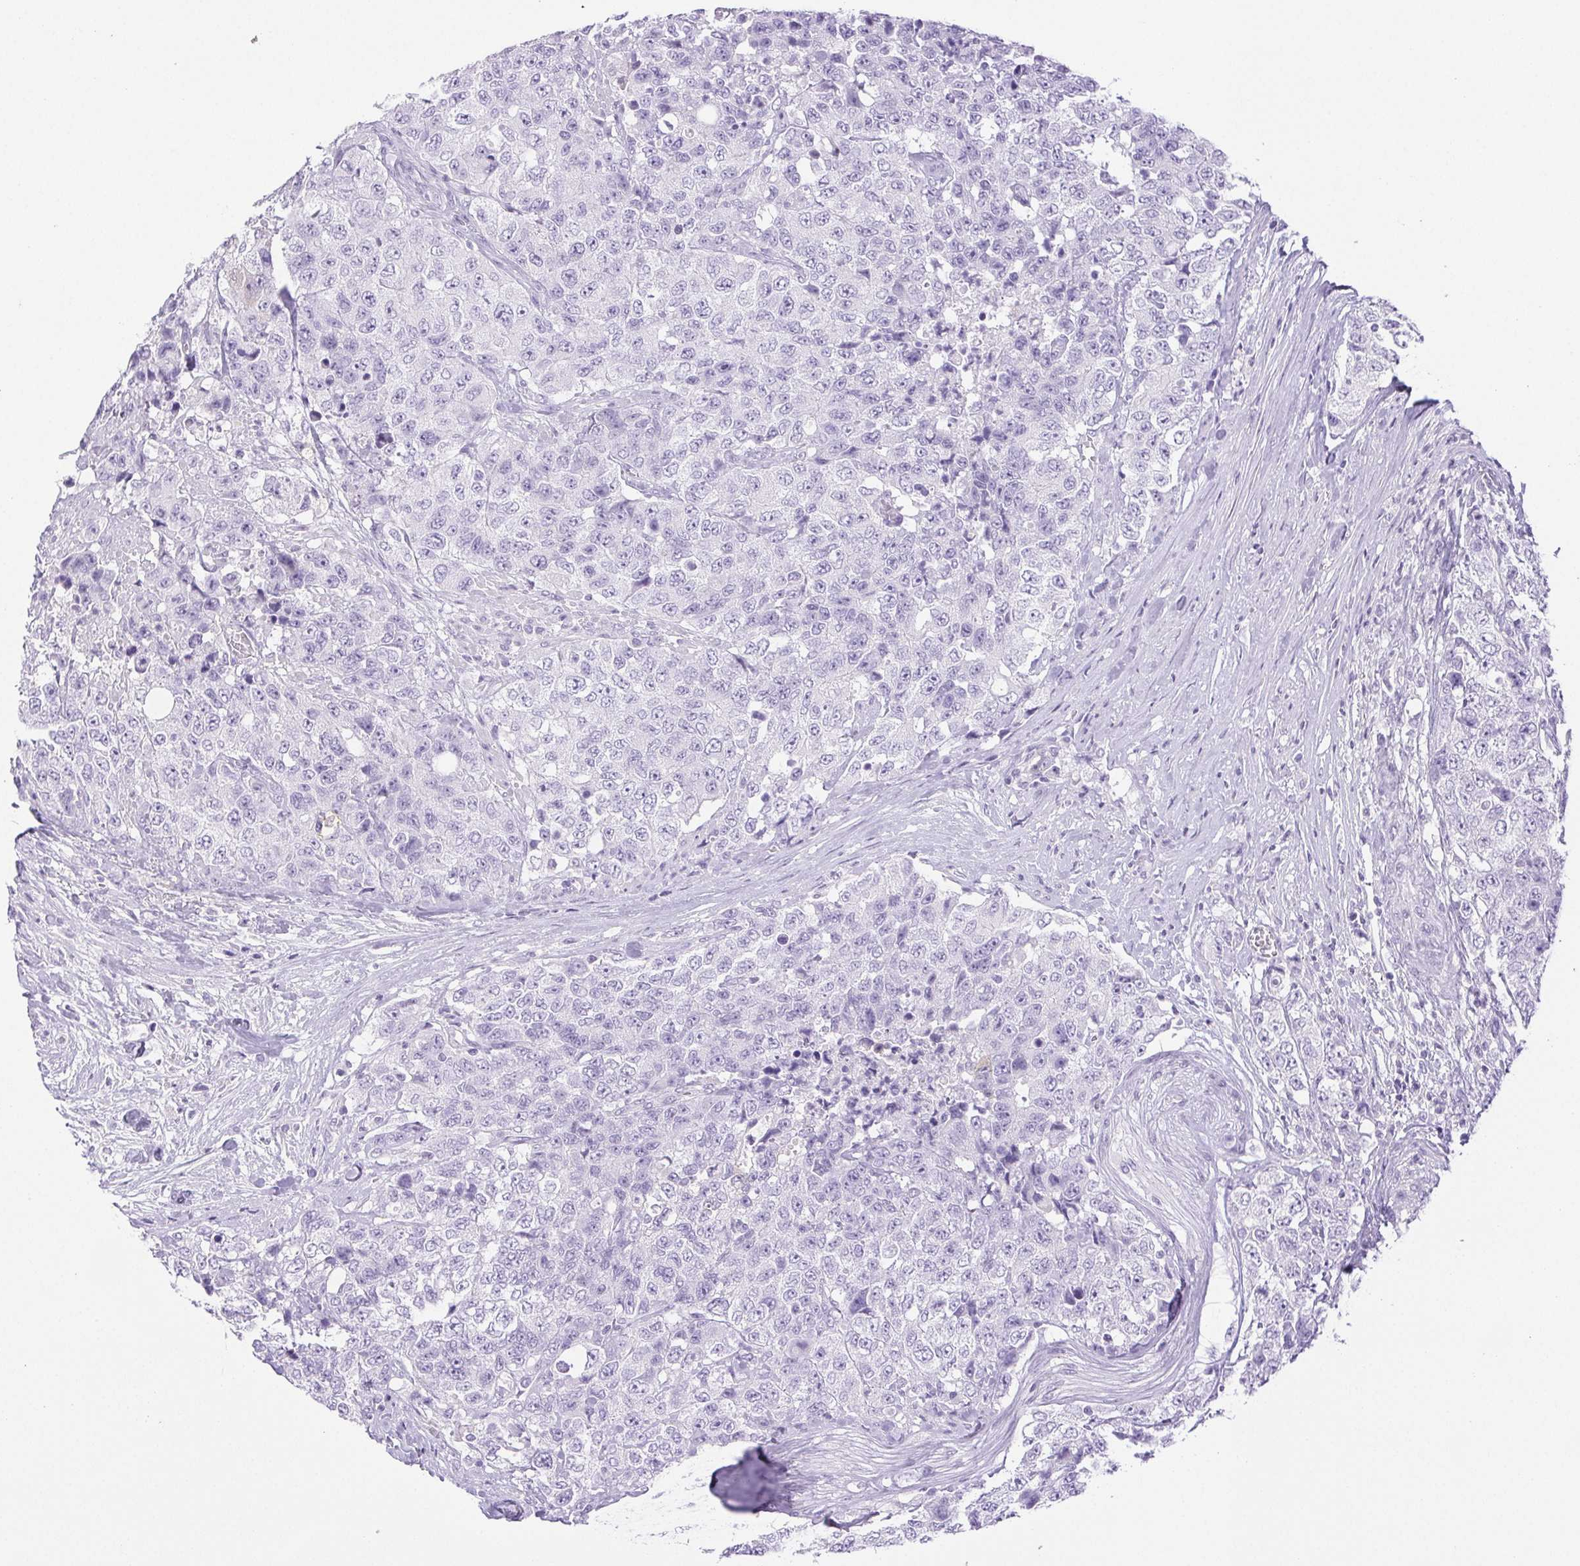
{"staining": {"intensity": "negative", "quantity": "none", "location": "none"}, "tissue": "urothelial cancer", "cell_type": "Tumor cells", "image_type": "cancer", "snomed": [{"axis": "morphology", "description": "Urothelial carcinoma, High grade"}, {"axis": "topography", "description": "Urinary bladder"}], "caption": "Tumor cells show no significant staining in high-grade urothelial carcinoma.", "gene": "HLA-G", "patient": {"sex": "female", "age": 78}}